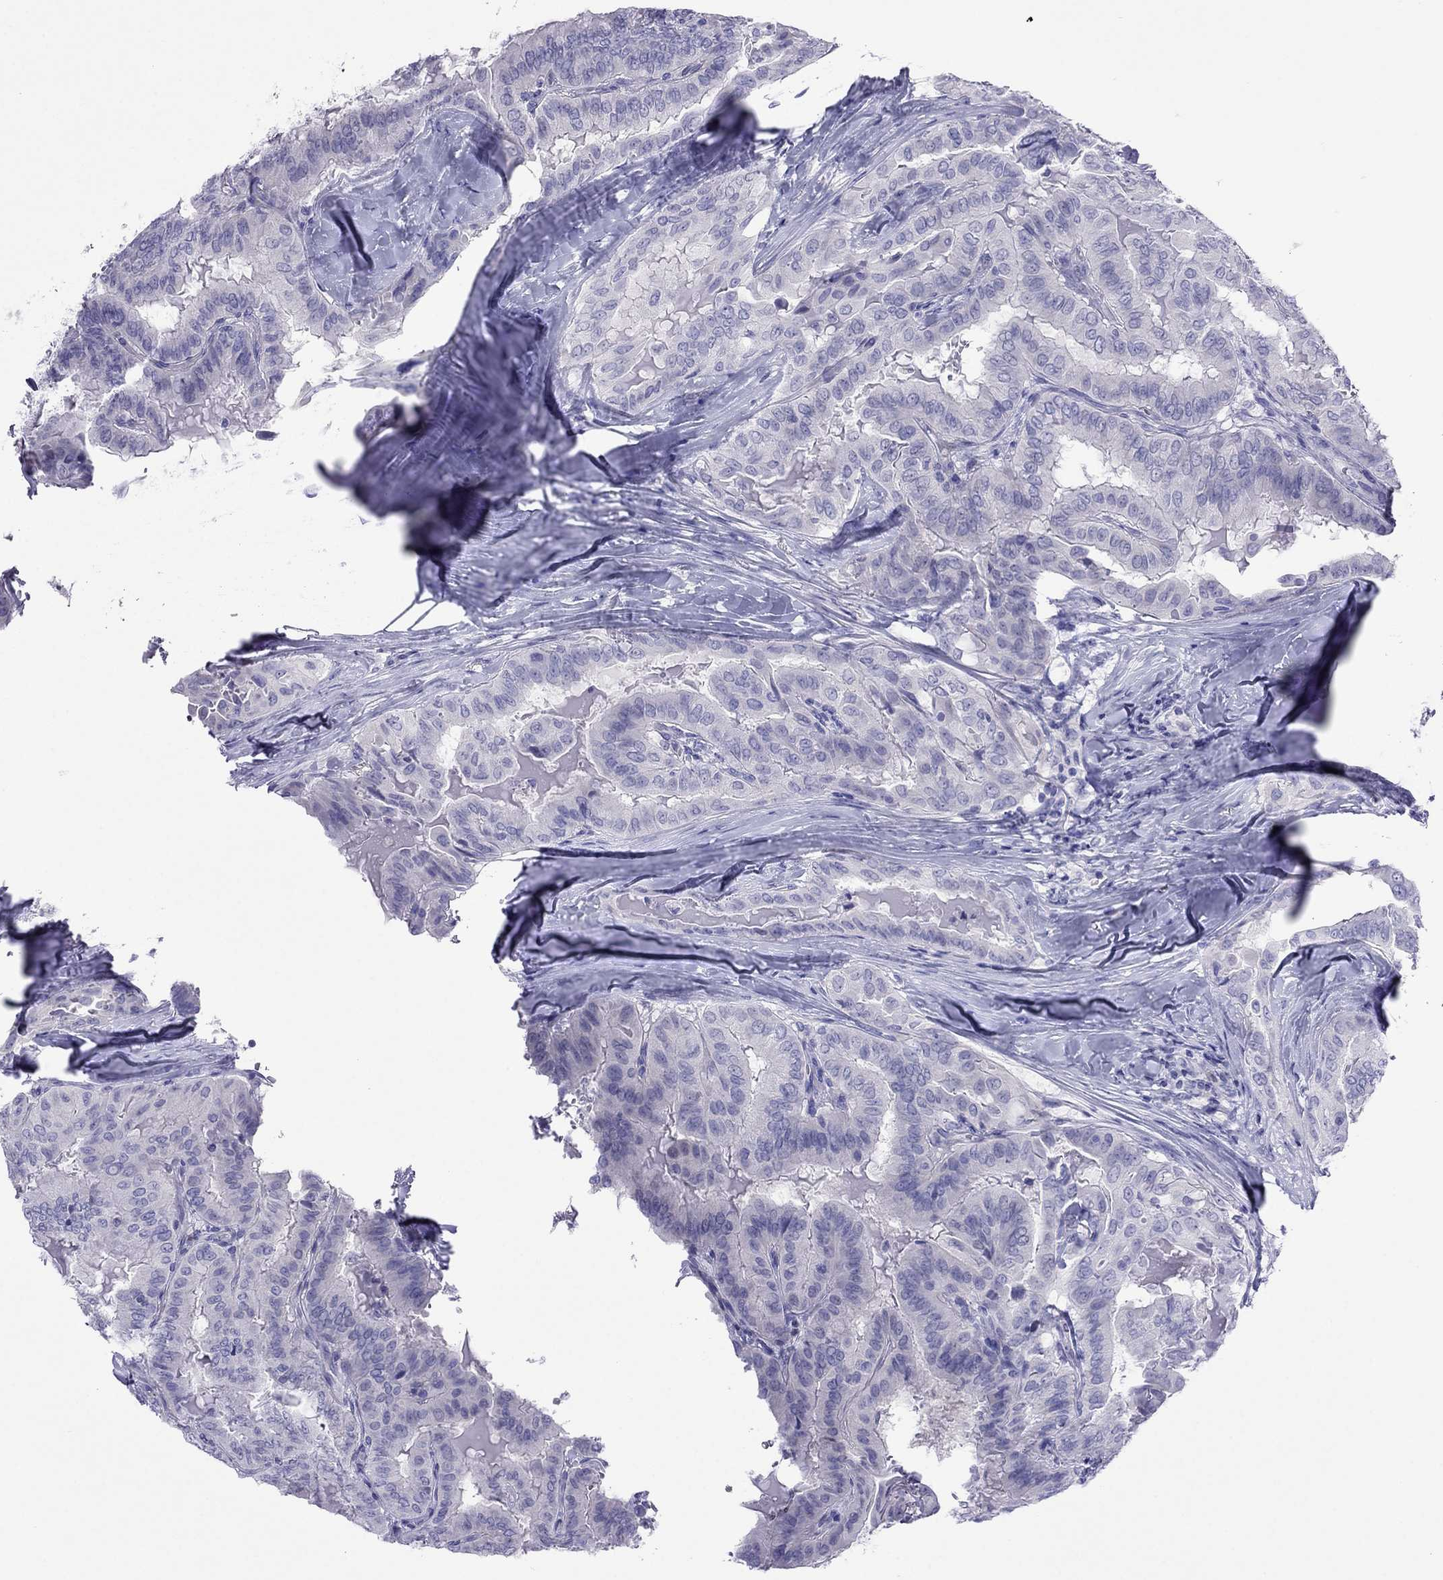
{"staining": {"intensity": "negative", "quantity": "none", "location": "none"}, "tissue": "thyroid cancer", "cell_type": "Tumor cells", "image_type": "cancer", "snomed": [{"axis": "morphology", "description": "Papillary adenocarcinoma, NOS"}, {"axis": "topography", "description": "Thyroid gland"}], "caption": "Immunohistochemistry of papillary adenocarcinoma (thyroid) displays no expression in tumor cells. (DAB immunohistochemistry, high magnification).", "gene": "PCDHA6", "patient": {"sex": "female", "age": 68}}